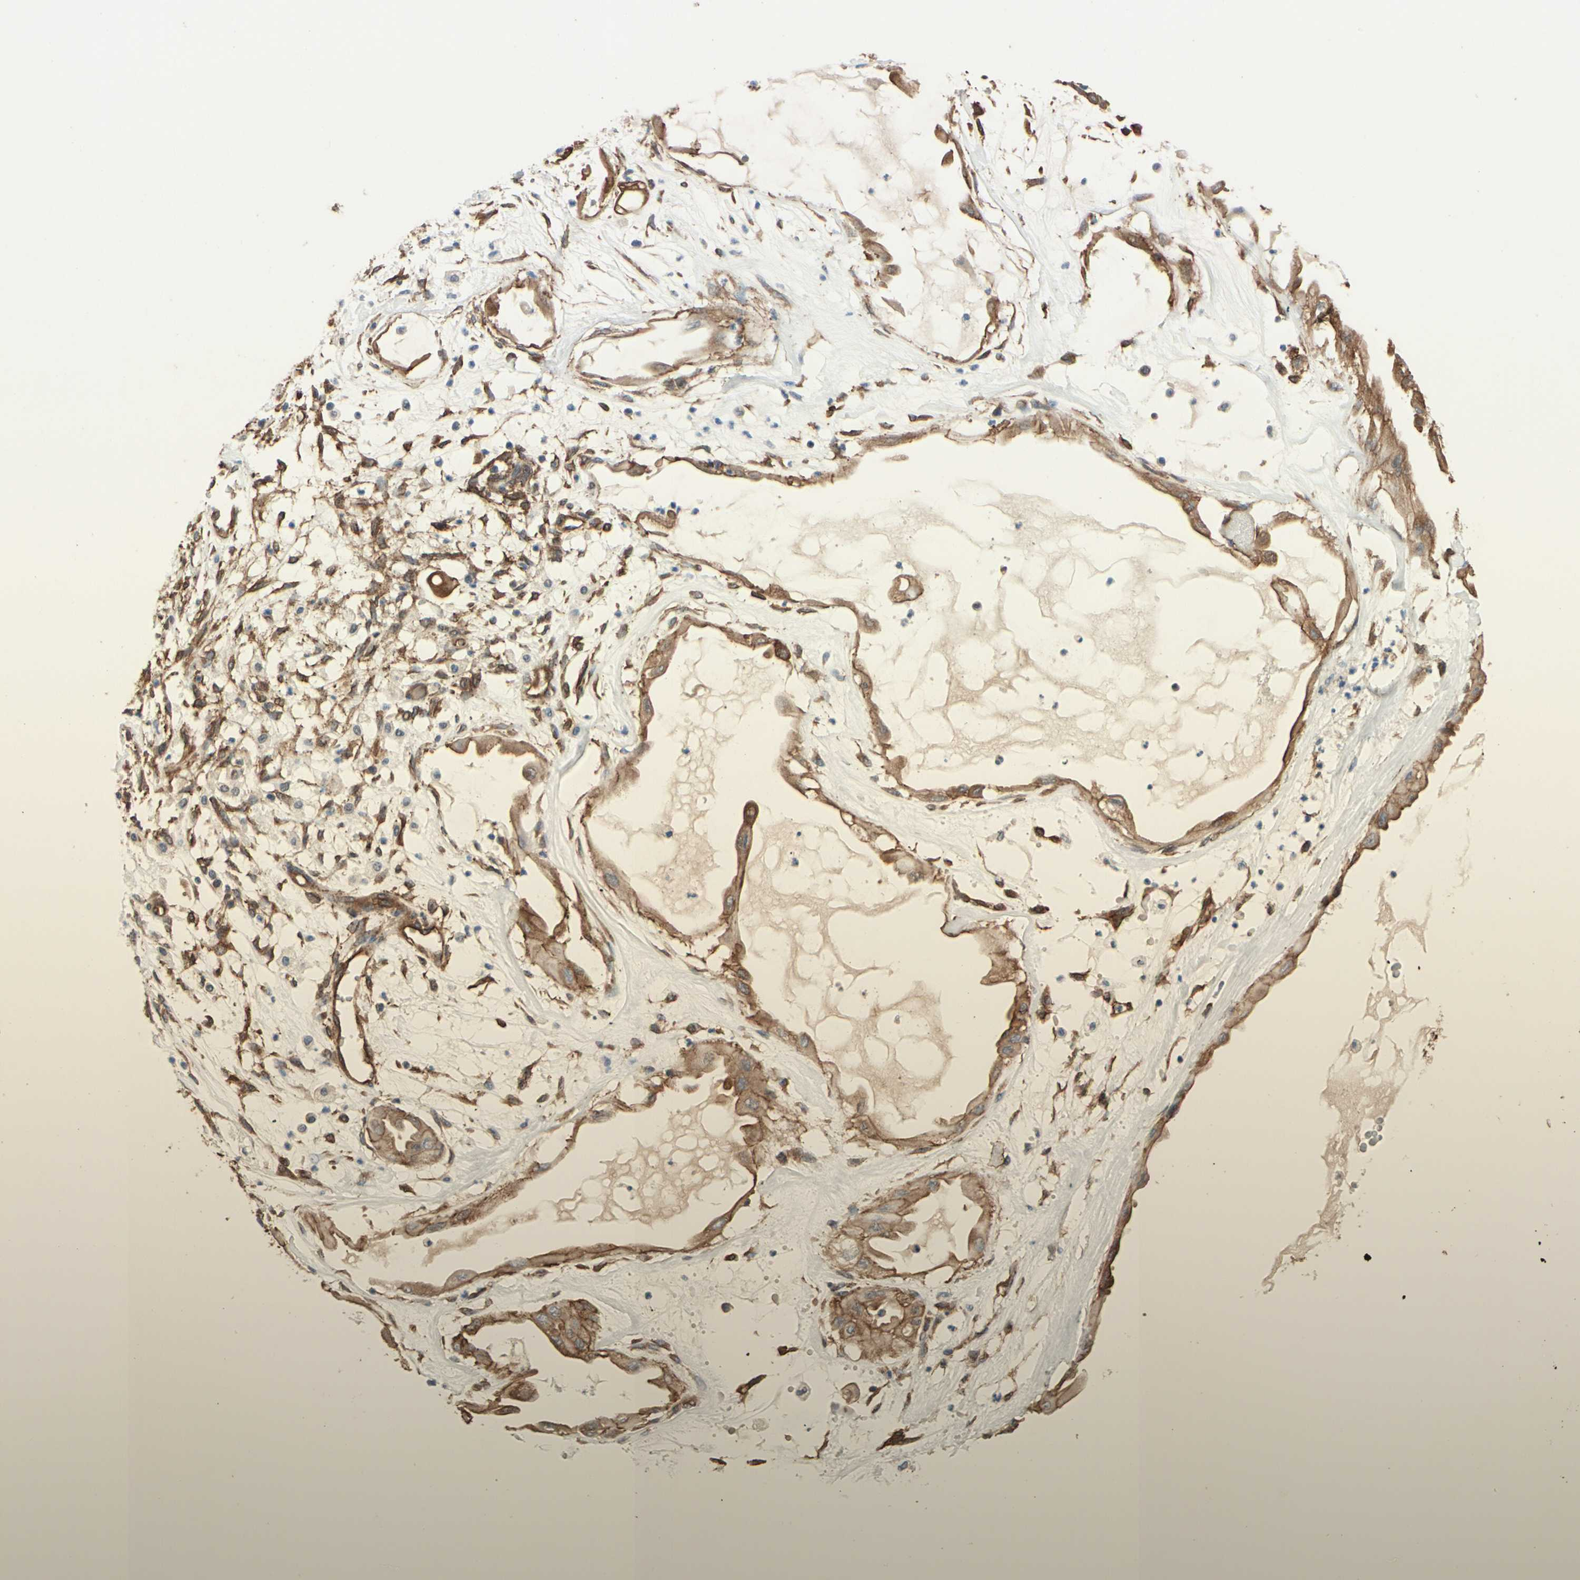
{"staining": {"intensity": "moderate", "quantity": ">75%", "location": "cytoplasmic/membranous"}, "tissue": "ovarian cancer", "cell_type": "Tumor cells", "image_type": "cancer", "snomed": [{"axis": "morphology", "description": "Carcinoma, NOS"}, {"axis": "morphology", "description": "Carcinoma, endometroid"}, {"axis": "topography", "description": "Ovary"}], "caption": "Human ovarian cancer stained for a protein (brown) reveals moderate cytoplasmic/membranous positive expression in approximately >75% of tumor cells.", "gene": "CTTNBP2", "patient": {"sex": "female", "age": 50}}